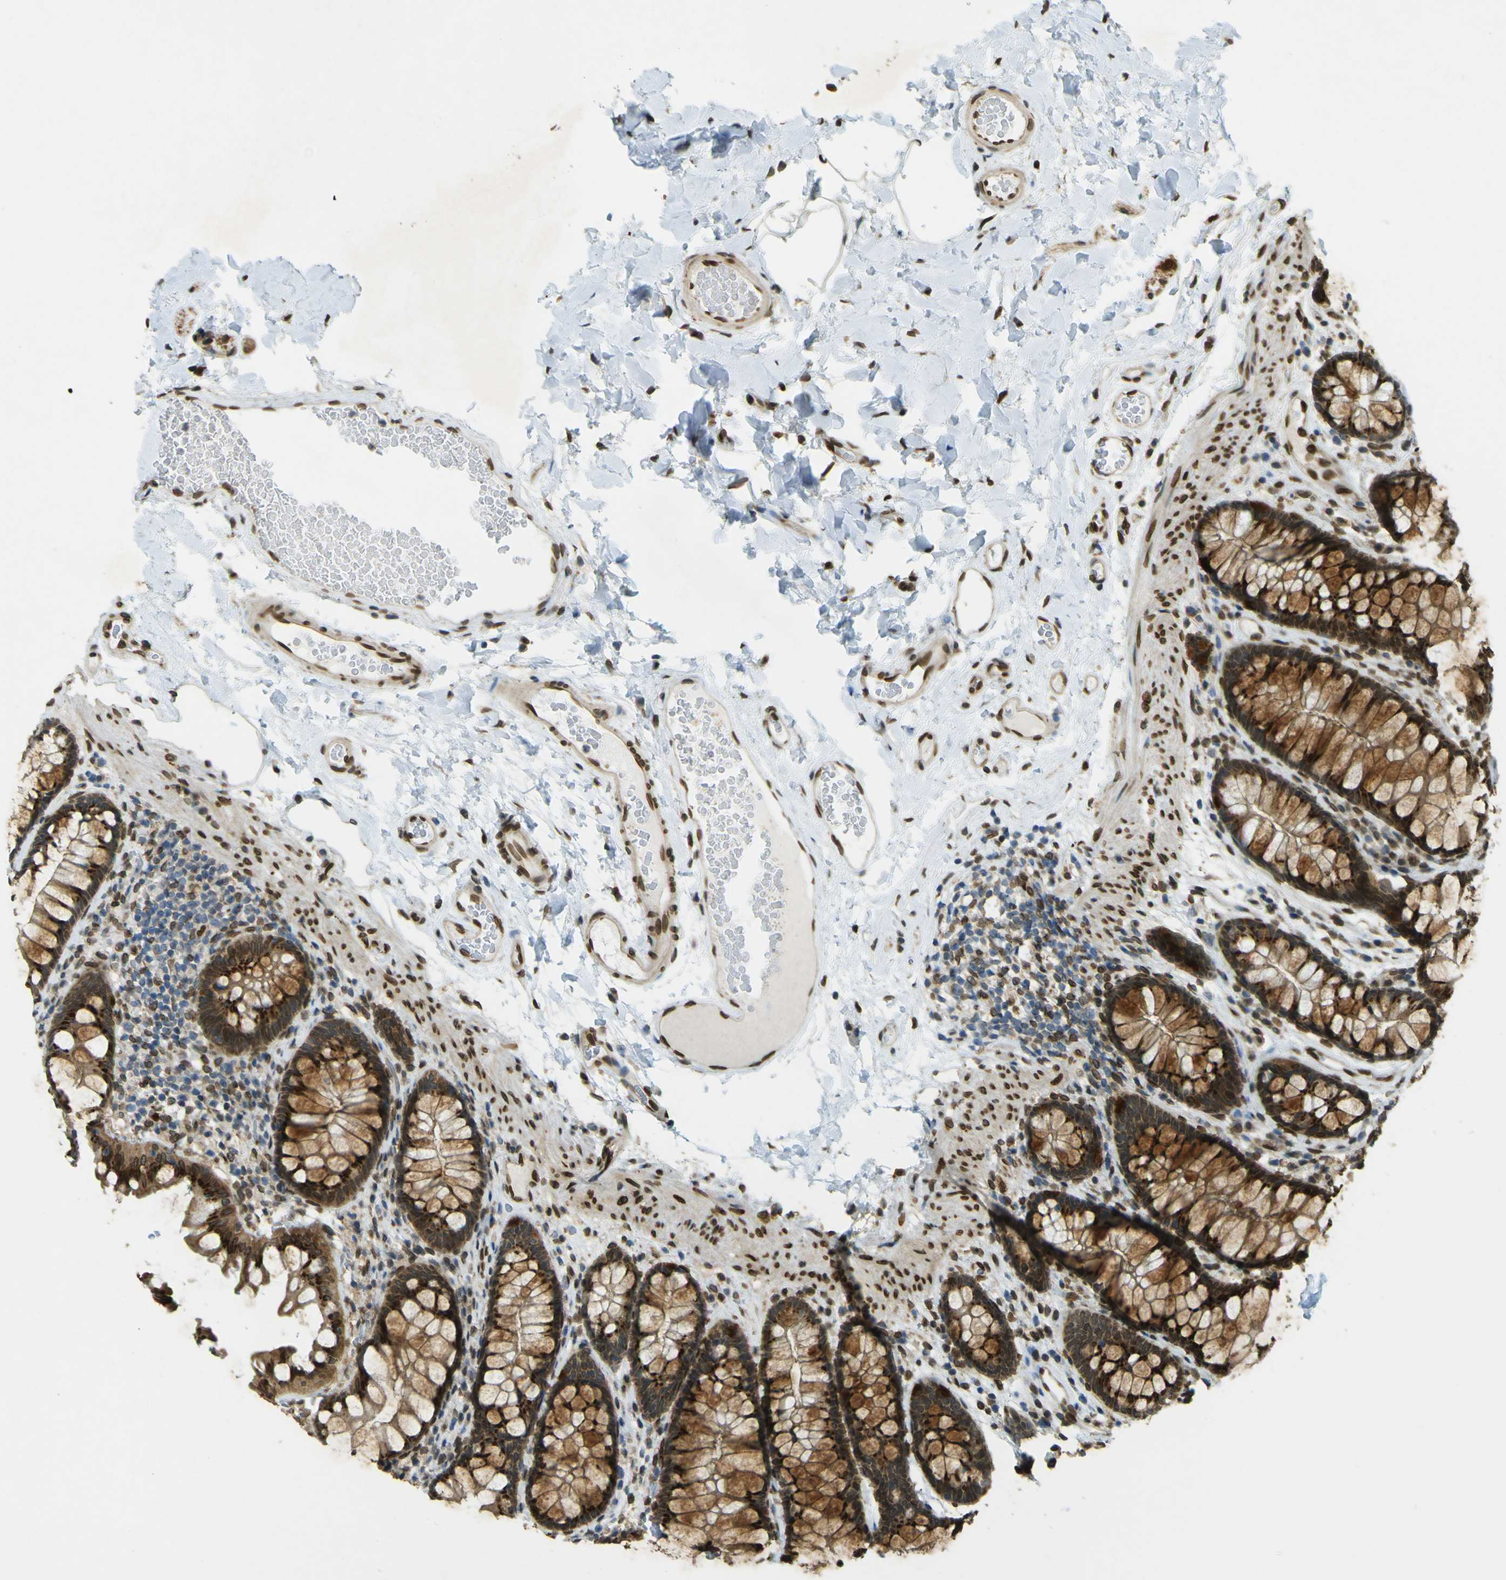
{"staining": {"intensity": "moderate", "quantity": ">75%", "location": "cytoplasmic/membranous,nuclear"}, "tissue": "colon", "cell_type": "Endothelial cells", "image_type": "normal", "snomed": [{"axis": "morphology", "description": "Normal tissue, NOS"}, {"axis": "topography", "description": "Colon"}], "caption": "This is an image of immunohistochemistry (IHC) staining of normal colon, which shows moderate expression in the cytoplasmic/membranous,nuclear of endothelial cells.", "gene": "GALNT1", "patient": {"sex": "female", "age": 55}}